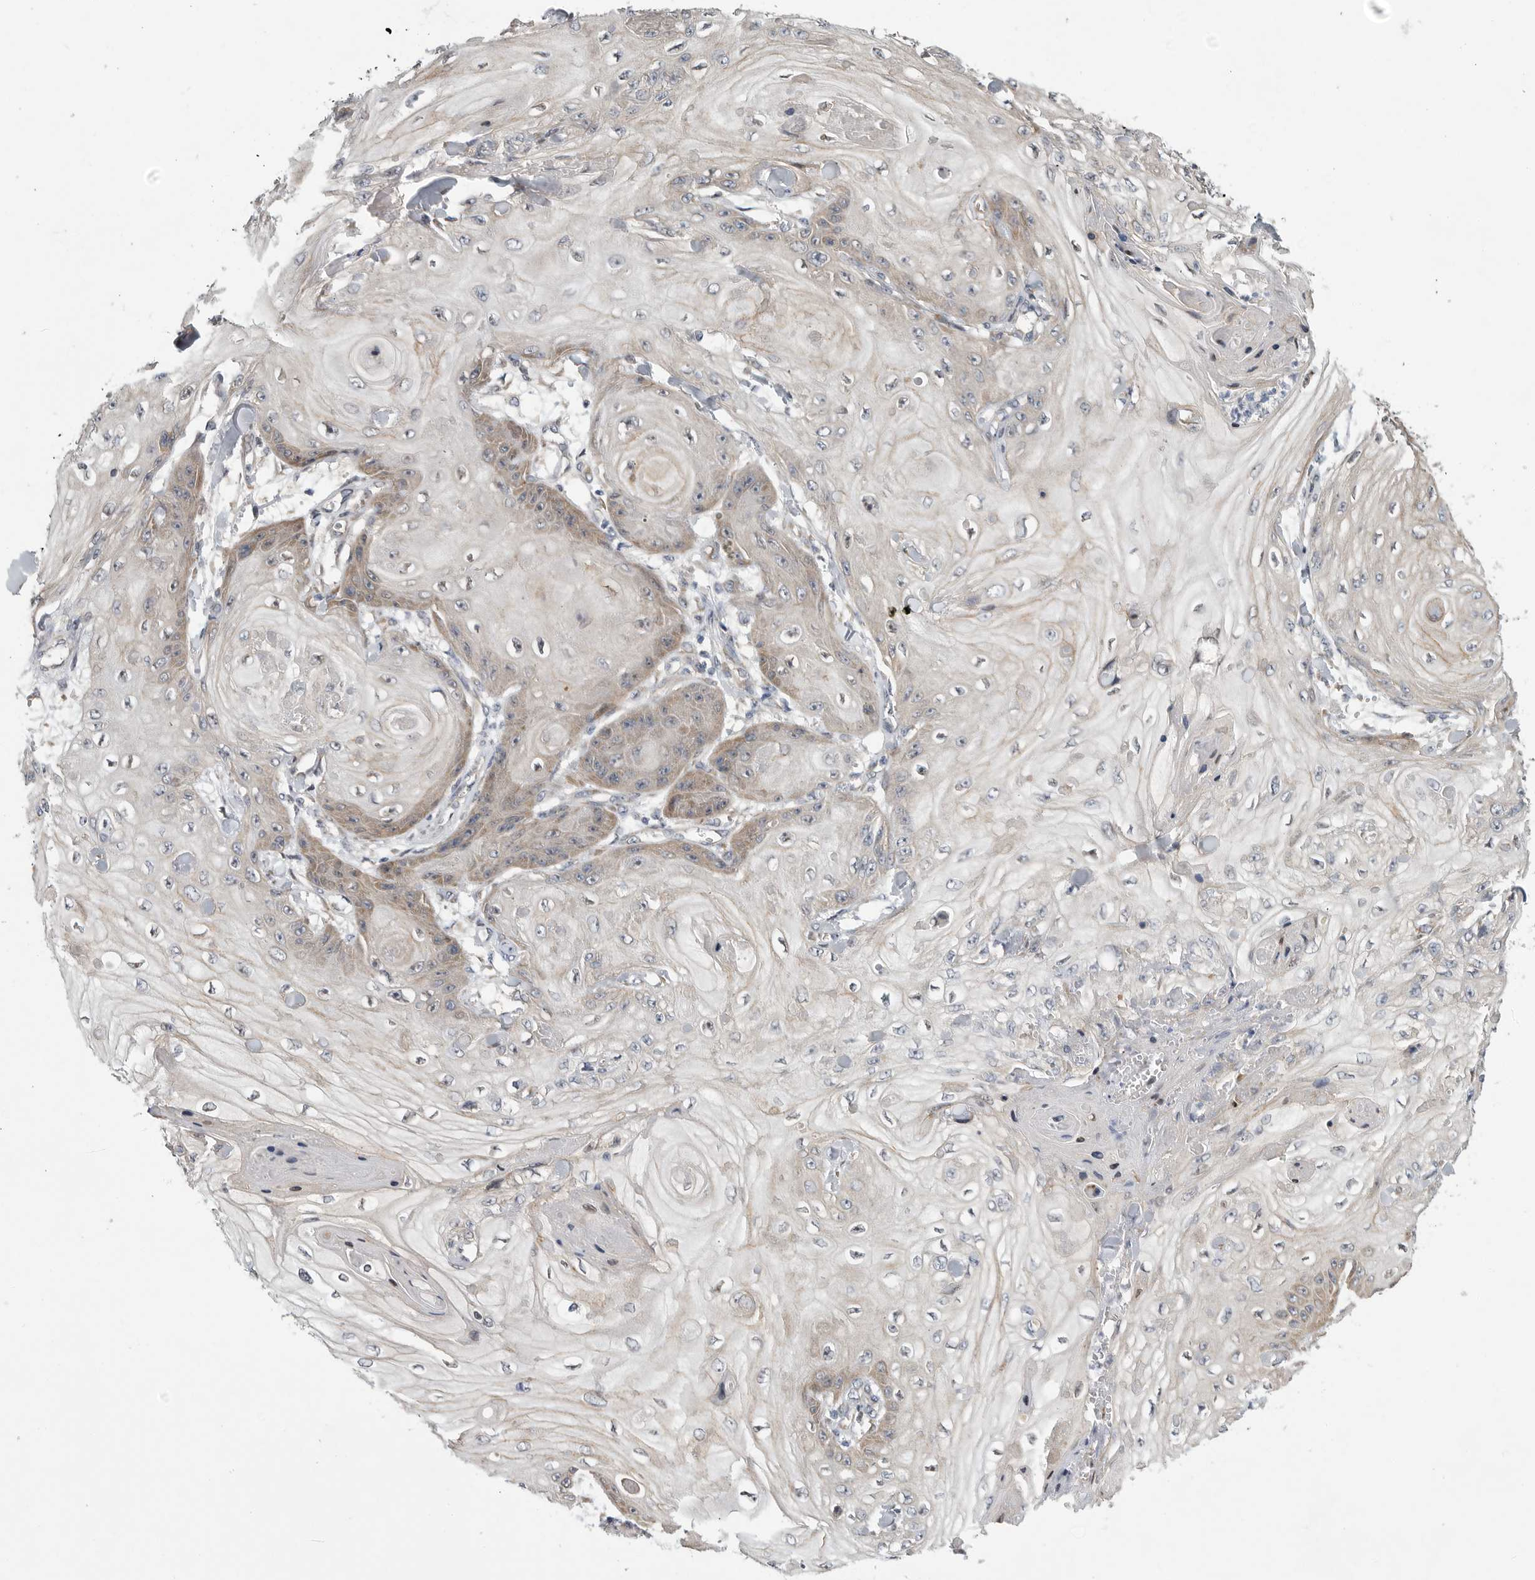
{"staining": {"intensity": "moderate", "quantity": "<25%", "location": "cytoplasmic/membranous"}, "tissue": "skin cancer", "cell_type": "Tumor cells", "image_type": "cancer", "snomed": [{"axis": "morphology", "description": "Squamous cell carcinoma, NOS"}, {"axis": "topography", "description": "Skin"}], "caption": "A photomicrograph of human skin cancer stained for a protein demonstrates moderate cytoplasmic/membranous brown staining in tumor cells. (DAB (3,3'-diaminobenzidine) = brown stain, brightfield microscopy at high magnification).", "gene": "FBXO43", "patient": {"sex": "male", "age": 74}}